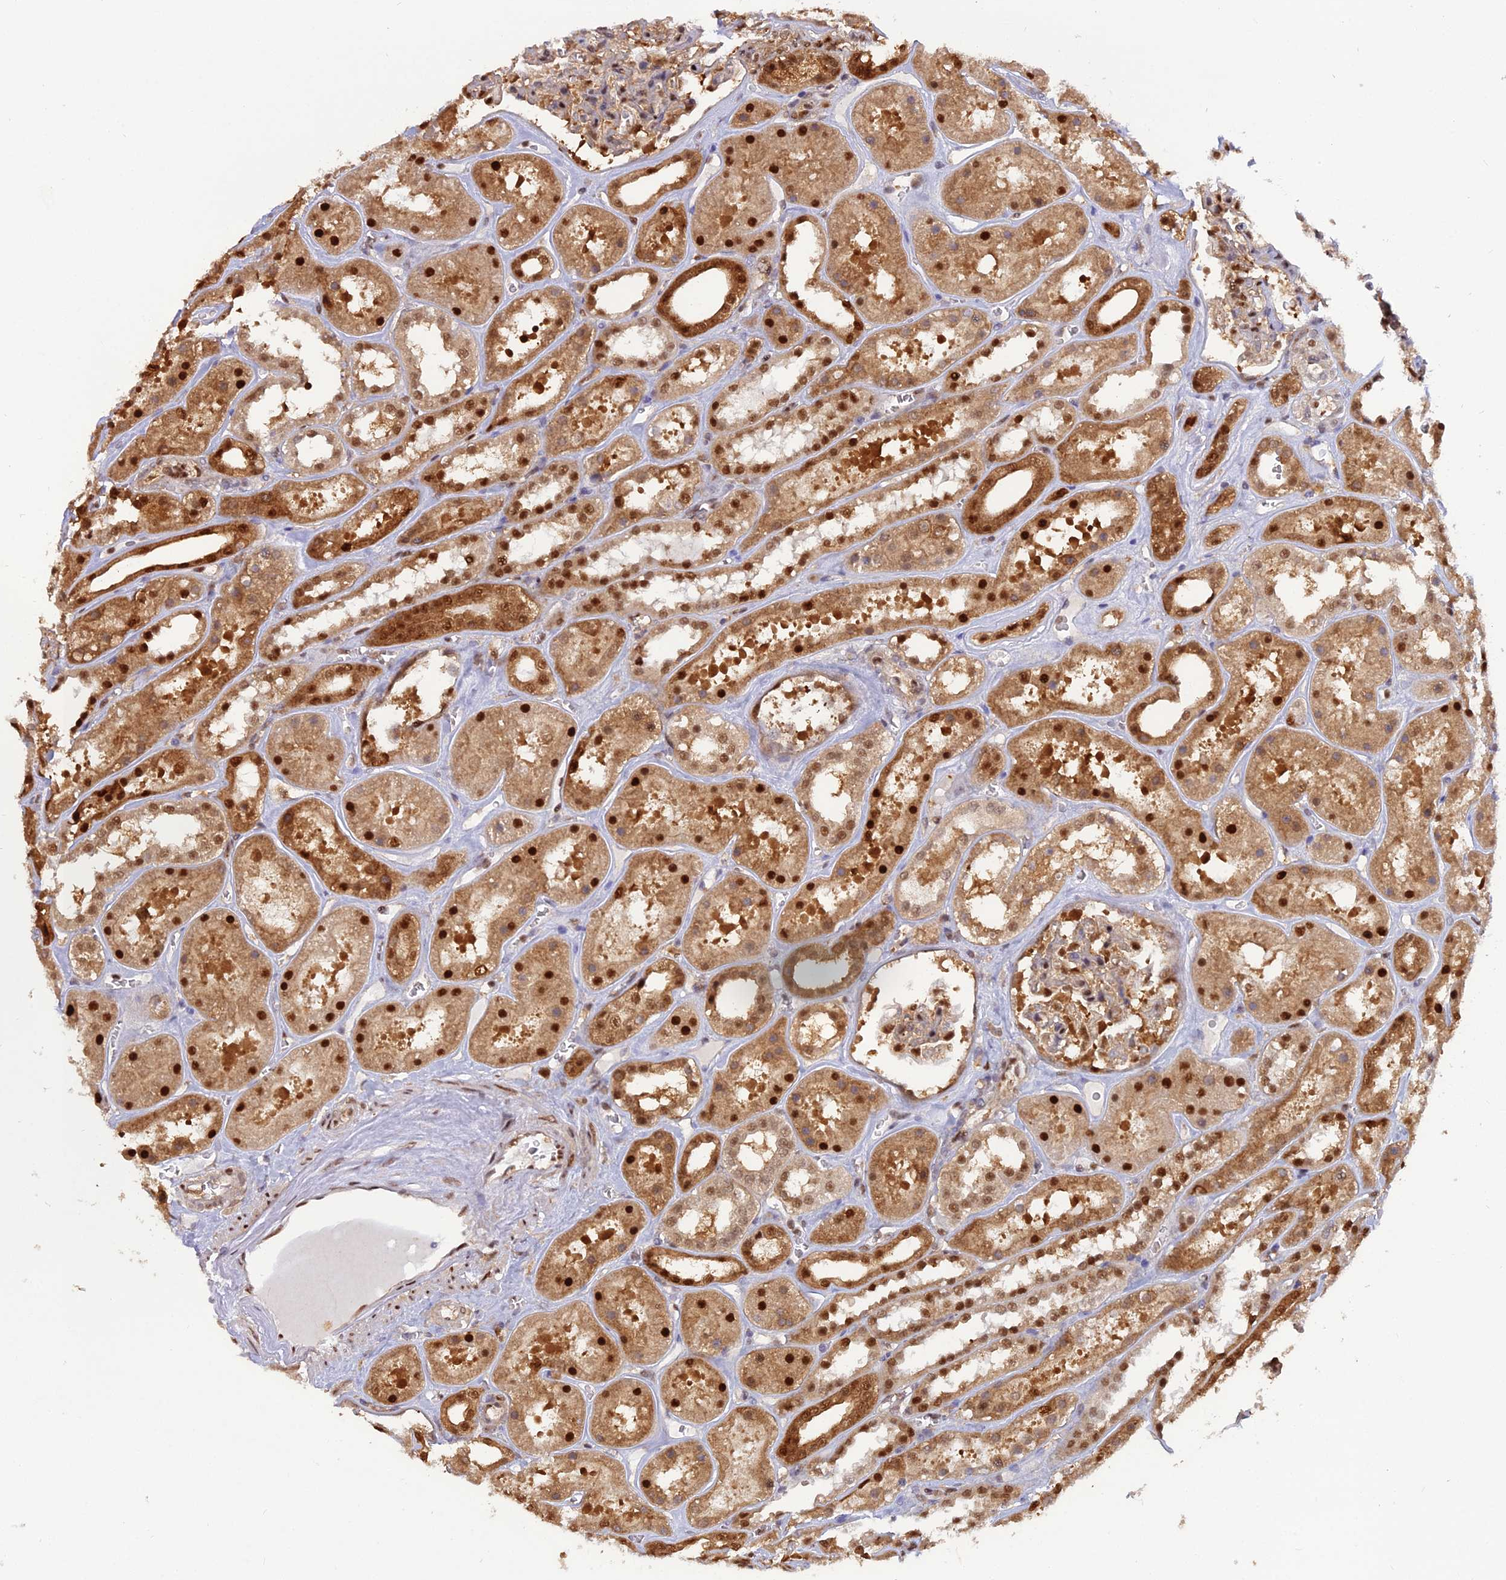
{"staining": {"intensity": "moderate", "quantity": "25%-75%", "location": "cytoplasmic/membranous,nuclear"}, "tissue": "kidney", "cell_type": "Cells in glomeruli", "image_type": "normal", "snomed": [{"axis": "morphology", "description": "Normal tissue, NOS"}, {"axis": "topography", "description": "Kidney"}], "caption": "The micrograph displays a brown stain indicating the presence of a protein in the cytoplasmic/membranous,nuclear of cells in glomeruli in kidney. The protein of interest is stained brown, and the nuclei are stained in blue (DAB IHC with brightfield microscopy, high magnification).", "gene": "NPEPL1", "patient": {"sex": "female", "age": 41}}